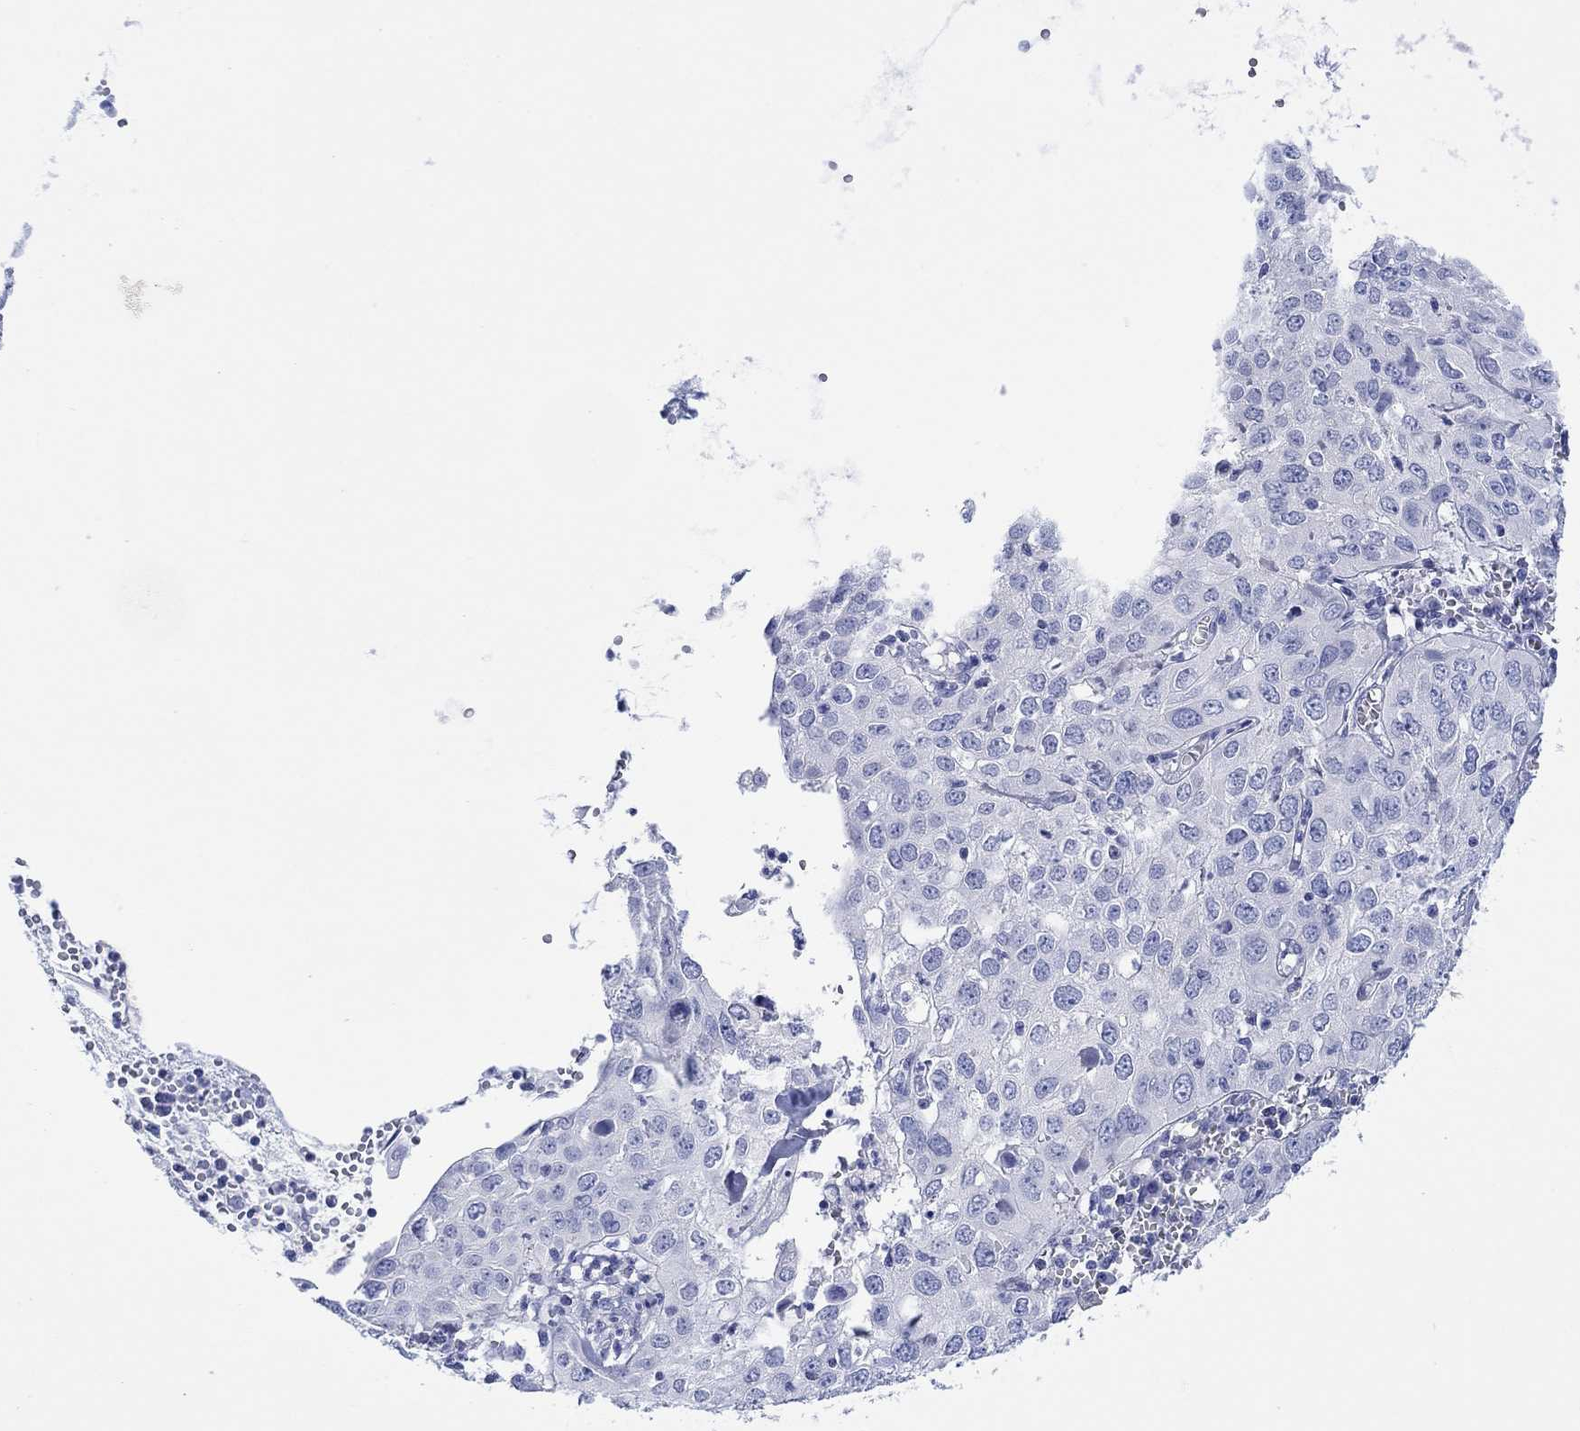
{"staining": {"intensity": "negative", "quantity": "none", "location": "none"}, "tissue": "cervical cancer", "cell_type": "Tumor cells", "image_type": "cancer", "snomed": [{"axis": "morphology", "description": "Squamous cell carcinoma, NOS"}, {"axis": "topography", "description": "Cervix"}], "caption": "A micrograph of human squamous cell carcinoma (cervical) is negative for staining in tumor cells.", "gene": "MLANA", "patient": {"sex": "female", "age": 24}}